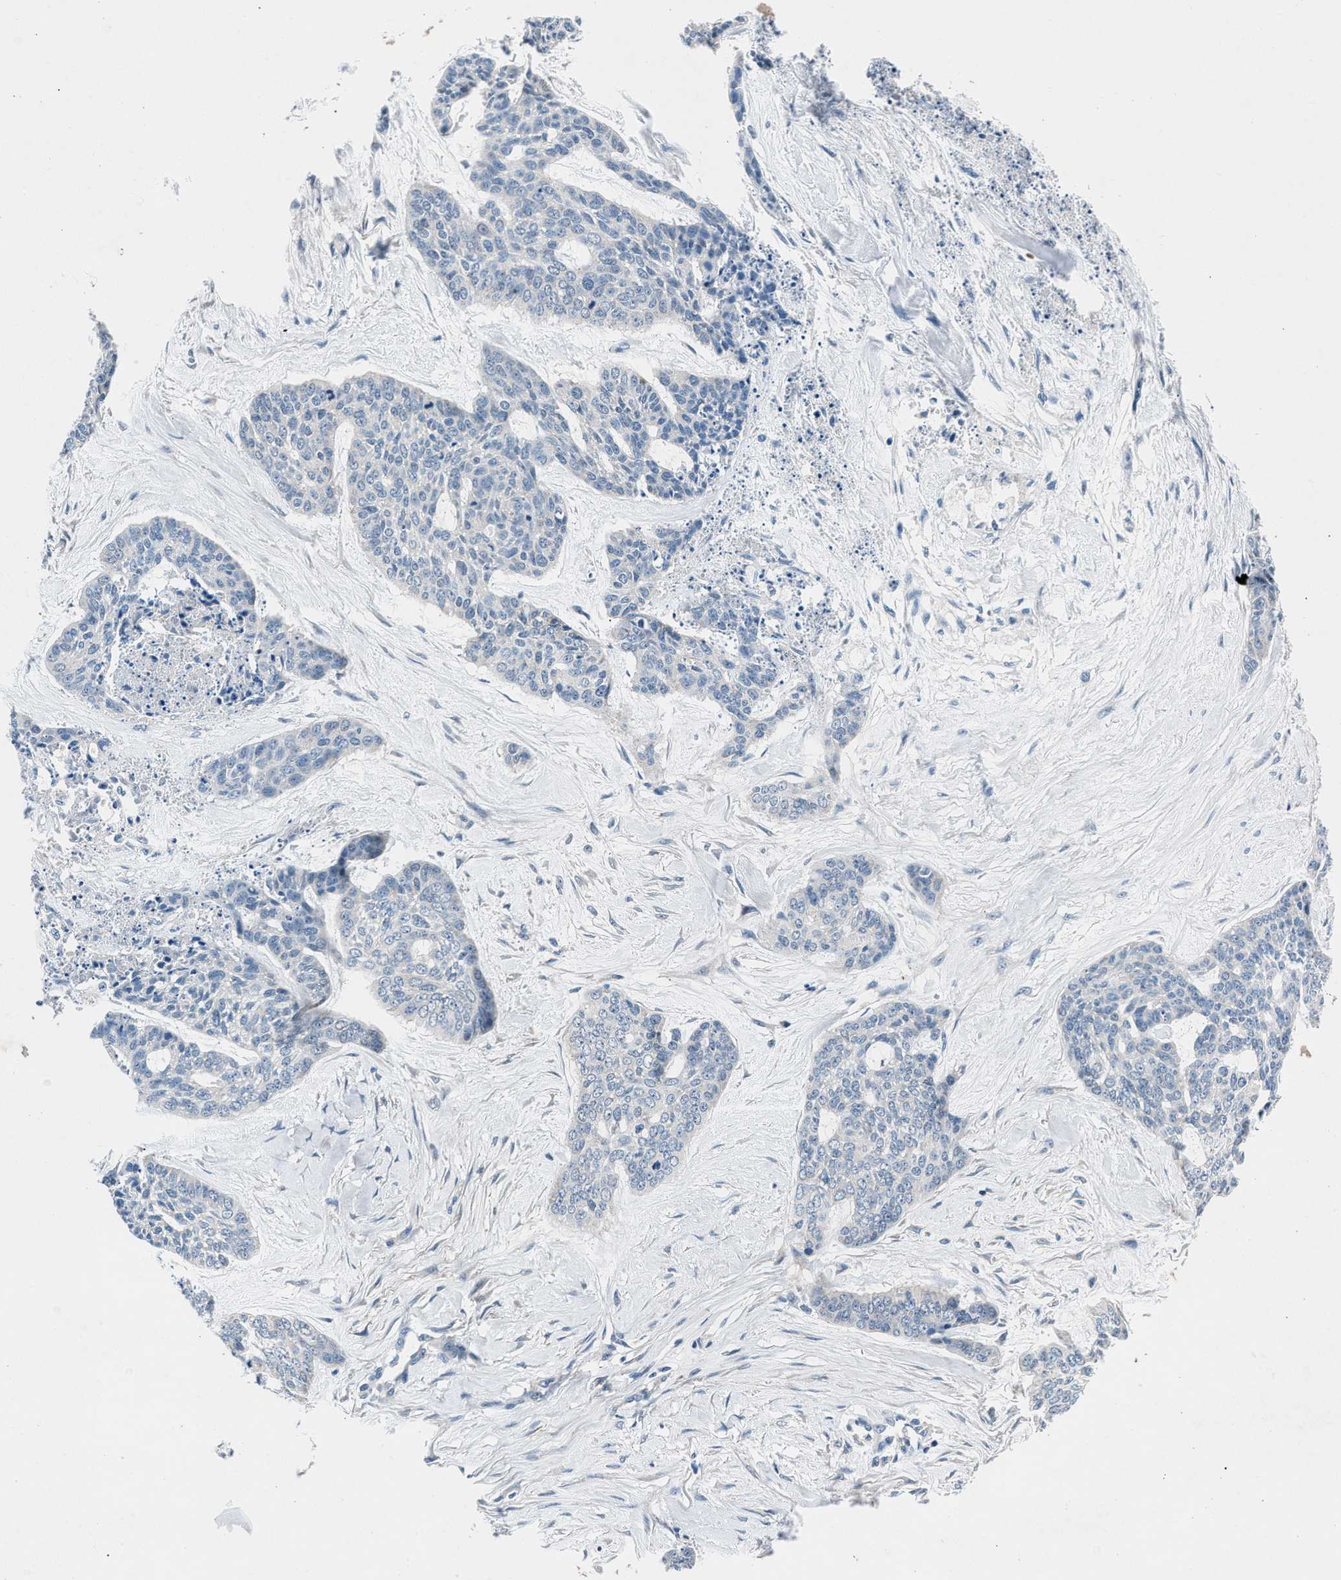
{"staining": {"intensity": "negative", "quantity": "none", "location": "none"}, "tissue": "skin cancer", "cell_type": "Tumor cells", "image_type": "cancer", "snomed": [{"axis": "morphology", "description": "Basal cell carcinoma"}, {"axis": "topography", "description": "Skin"}], "caption": "Human basal cell carcinoma (skin) stained for a protein using immunohistochemistry (IHC) demonstrates no positivity in tumor cells.", "gene": "DENND6B", "patient": {"sex": "female", "age": 64}}